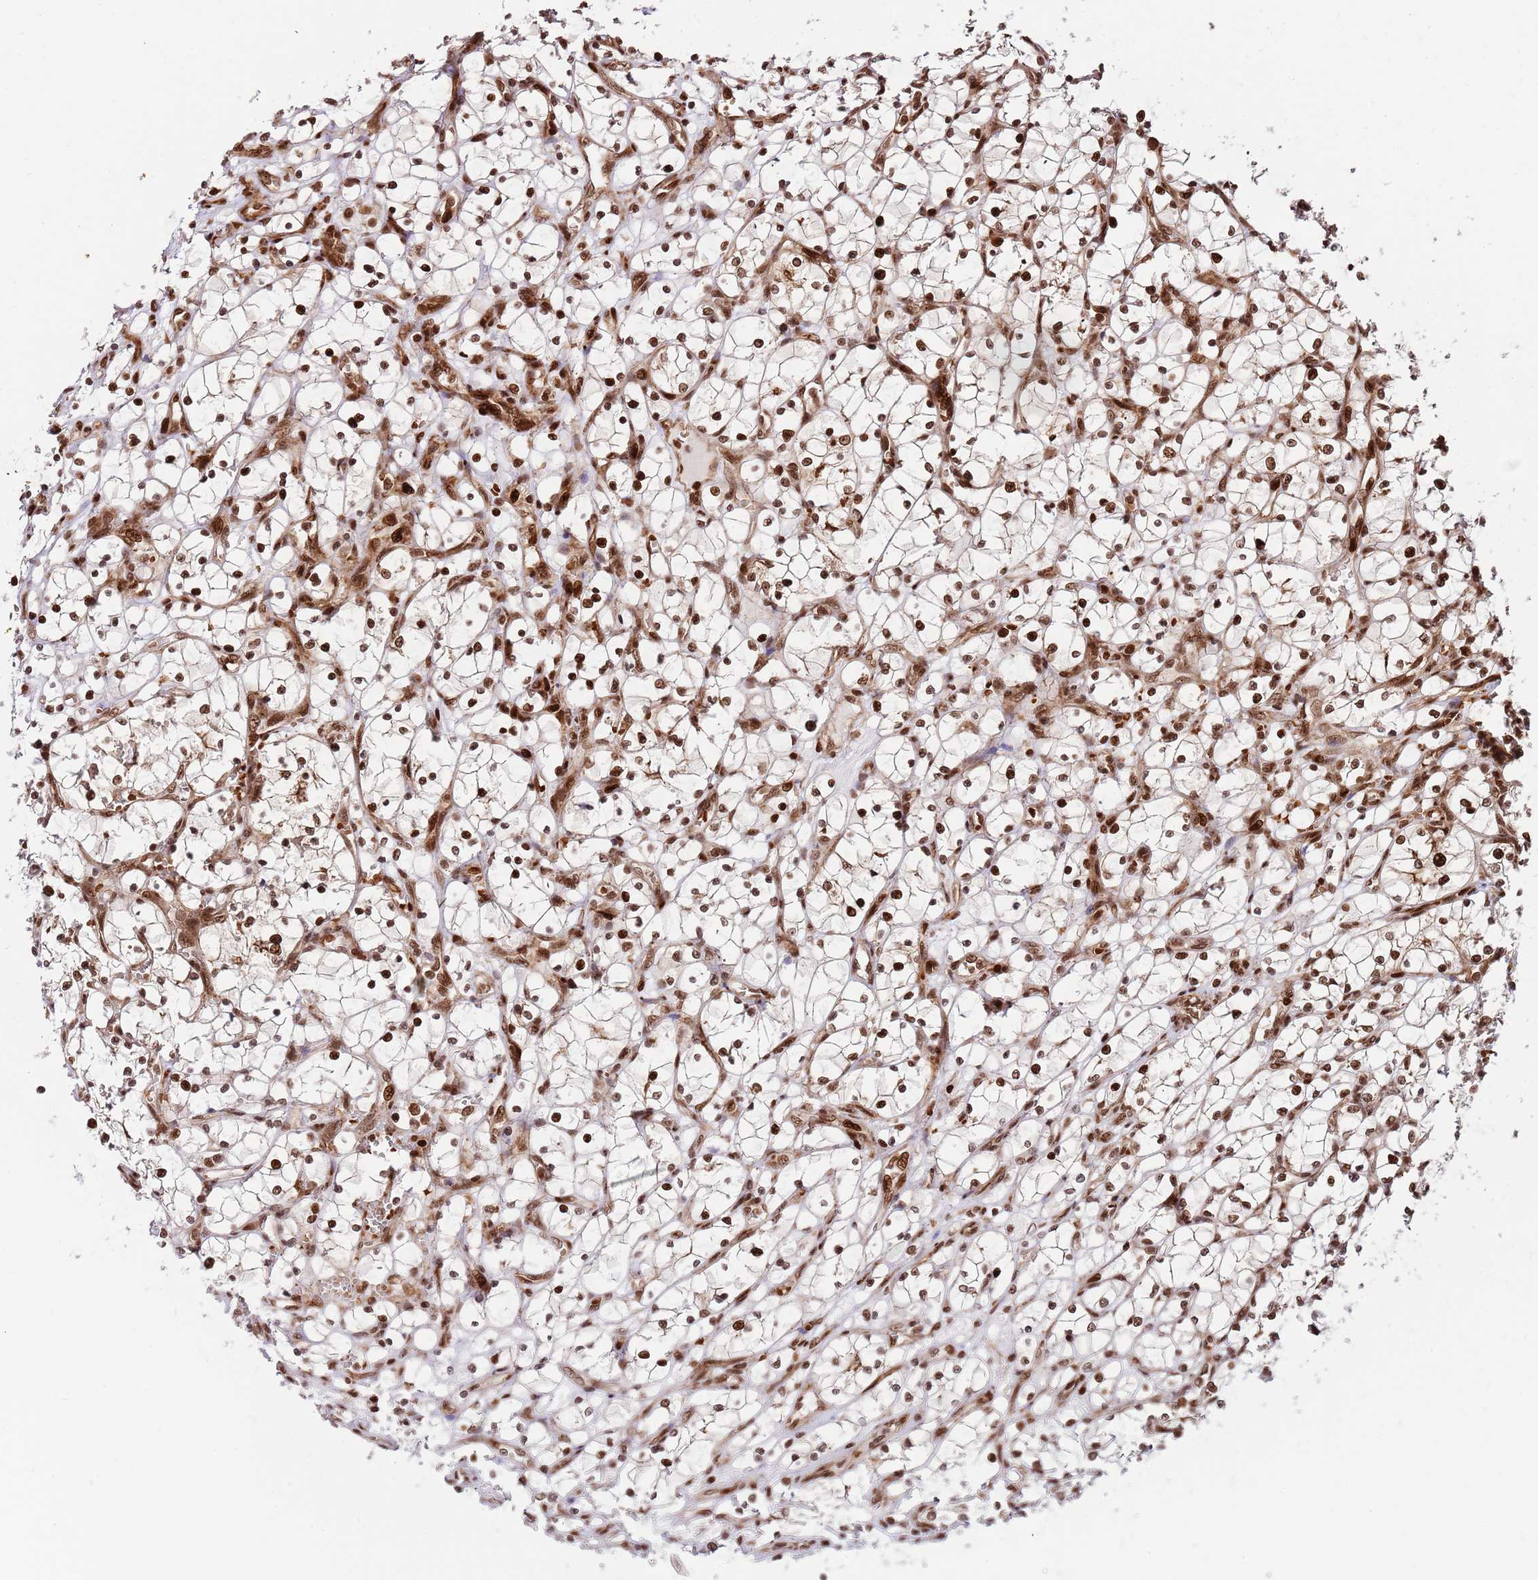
{"staining": {"intensity": "strong", "quantity": ">75%", "location": "nuclear"}, "tissue": "renal cancer", "cell_type": "Tumor cells", "image_type": "cancer", "snomed": [{"axis": "morphology", "description": "Adenocarcinoma, NOS"}, {"axis": "topography", "description": "Kidney"}], "caption": "Renal adenocarcinoma stained with a brown dye demonstrates strong nuclear positive positivity in approximately >75% of tumor cells.", "gene": "RIF1", "patient": {"sex": "female", "age": 69}}